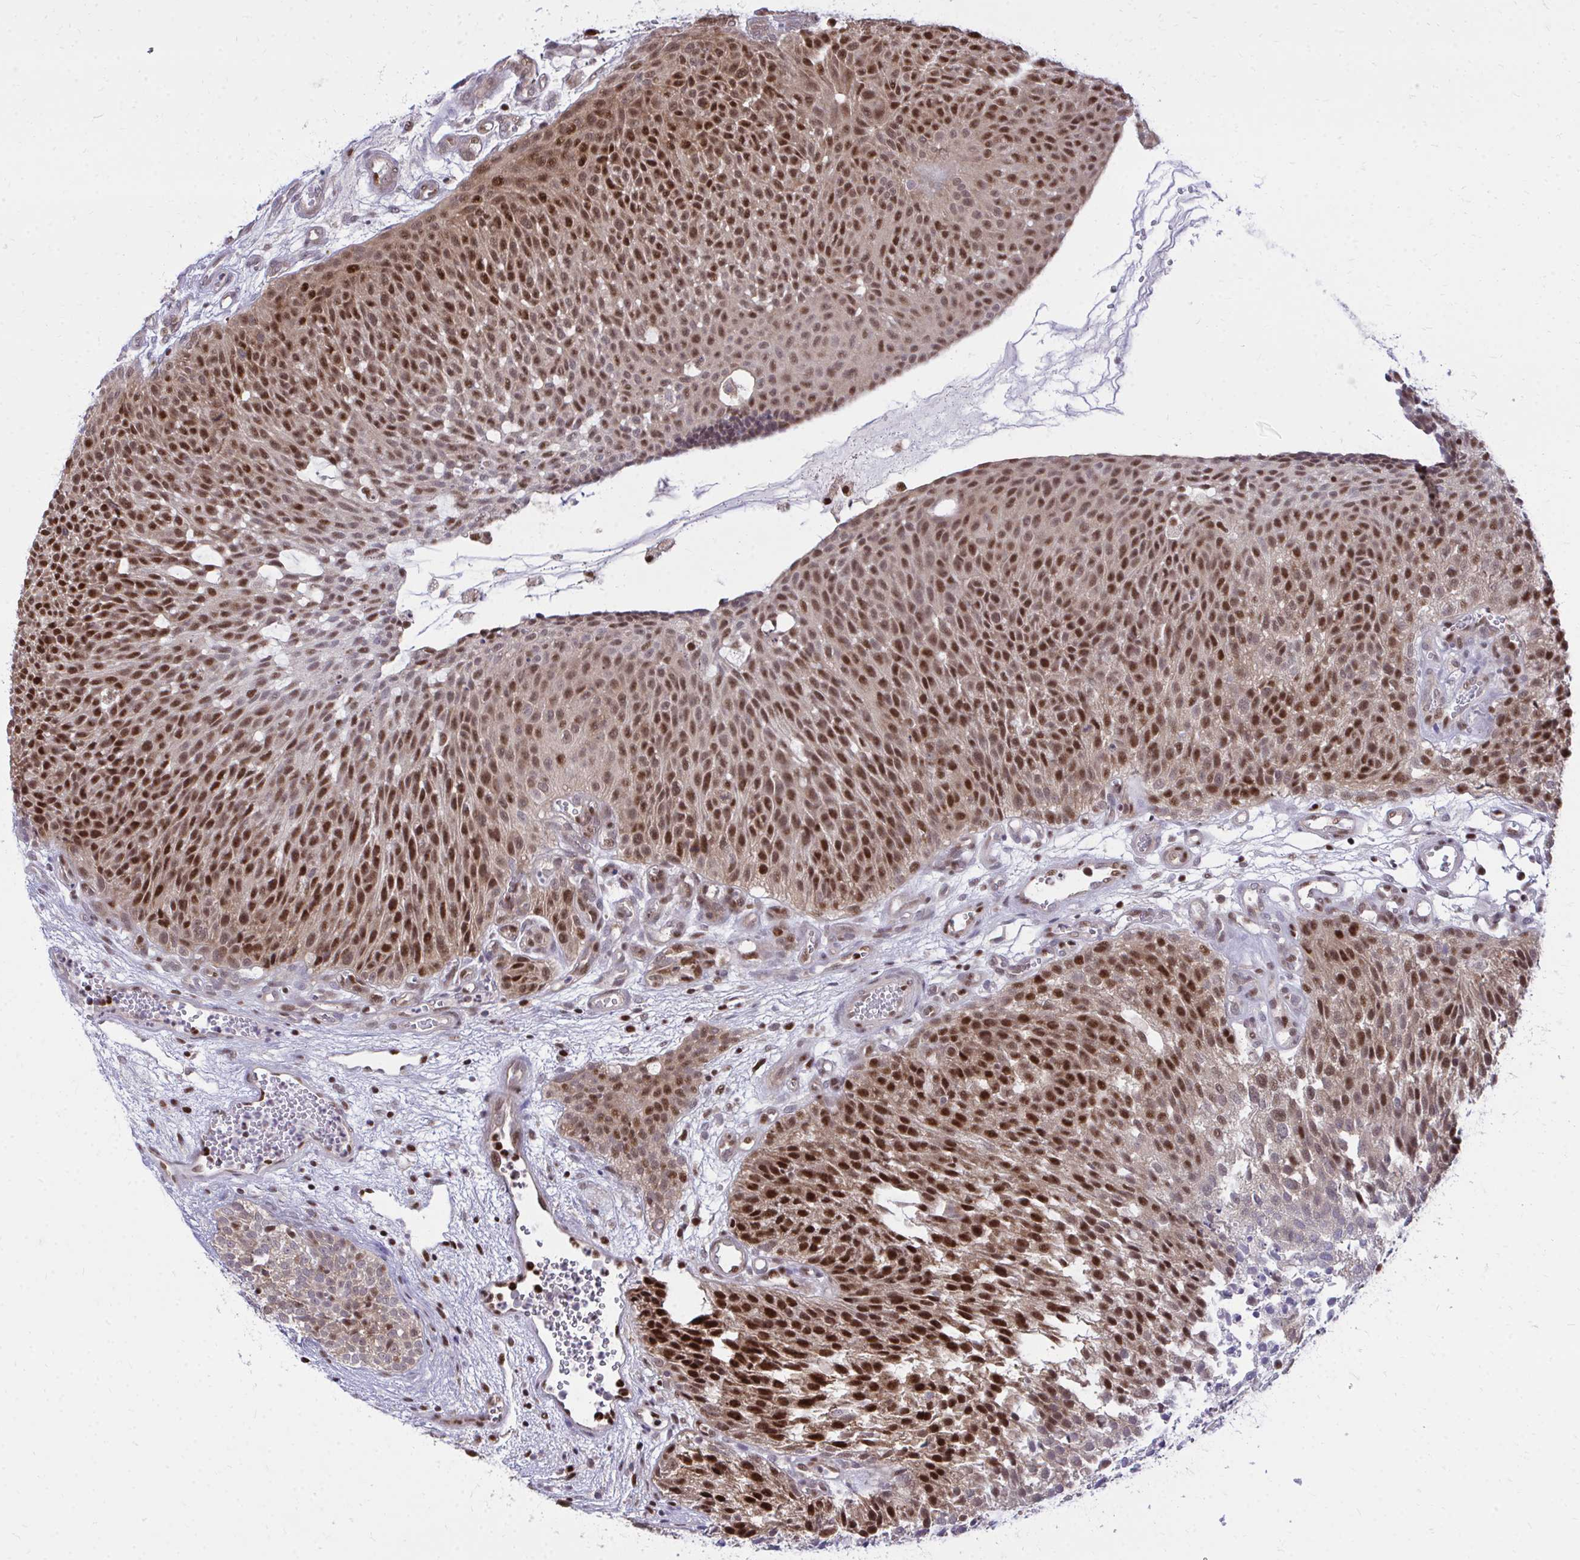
{"staining": {"intensity": "strong", "quantity": ">75%", "location": "nuclear"}, "tissue": "urothelial cancer", "cell_type": "Tumor cells", "image_type": "cancer", "snomed": [{"axis": "morphology", "description": "Urothelial carcinoma, NOS"}, {"axis": "topography", "description": "Urinary bladder"}], "caption": "This photomicrograph shows immunohistochemistry (IHC) staining of human transitional cell carcinoma, with high strong nuclear positivity in approximately >75% of tumor cells.", "gene": "C14orf39", "patient": {"sex": "male", "age": 84}}